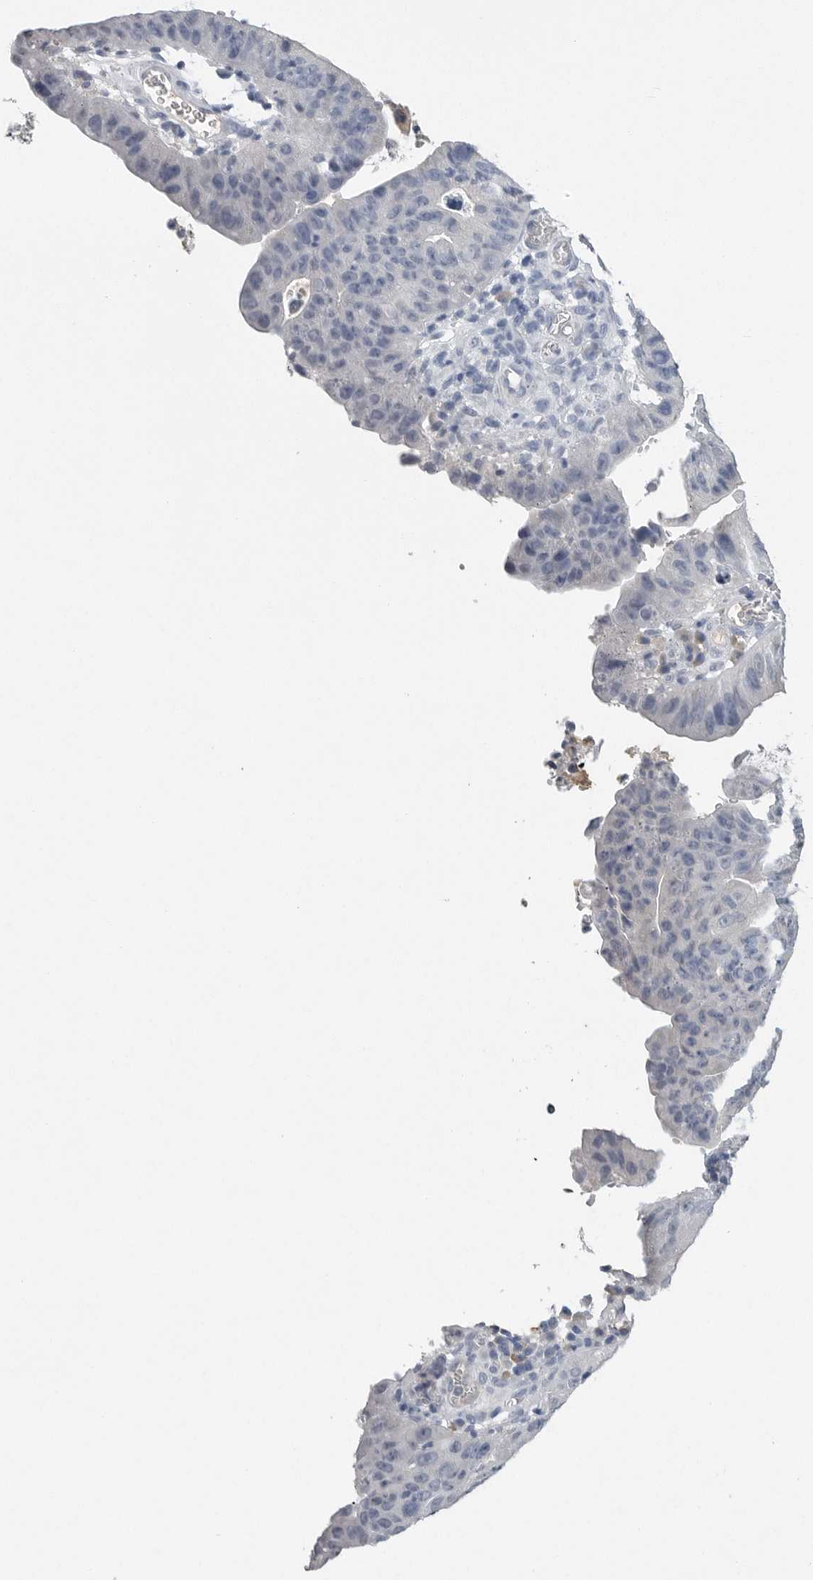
{"staining": {"intensity": "negative", "quantity": "none", "location": "none"}, "tissue": "stomach cancer", "cell_type": "Tumor cells", "image_type": "cancer", "snomed": [{"axis": "morphology", "description": "Adenocarcinoma, NOS"}, {"axis": "topography", "description": "Stomach"}], "caption": "Immunohistochemistry image of stomach cancer (adenocarcinoma) stained for a protein (brown), which demonstrates no expression in tumor cells. (DAB immunohistochemistry visualized using brightfield microscopy, high magnification).", "gene": "FABP6", "patient": {"sex": "male", "age": 59}}